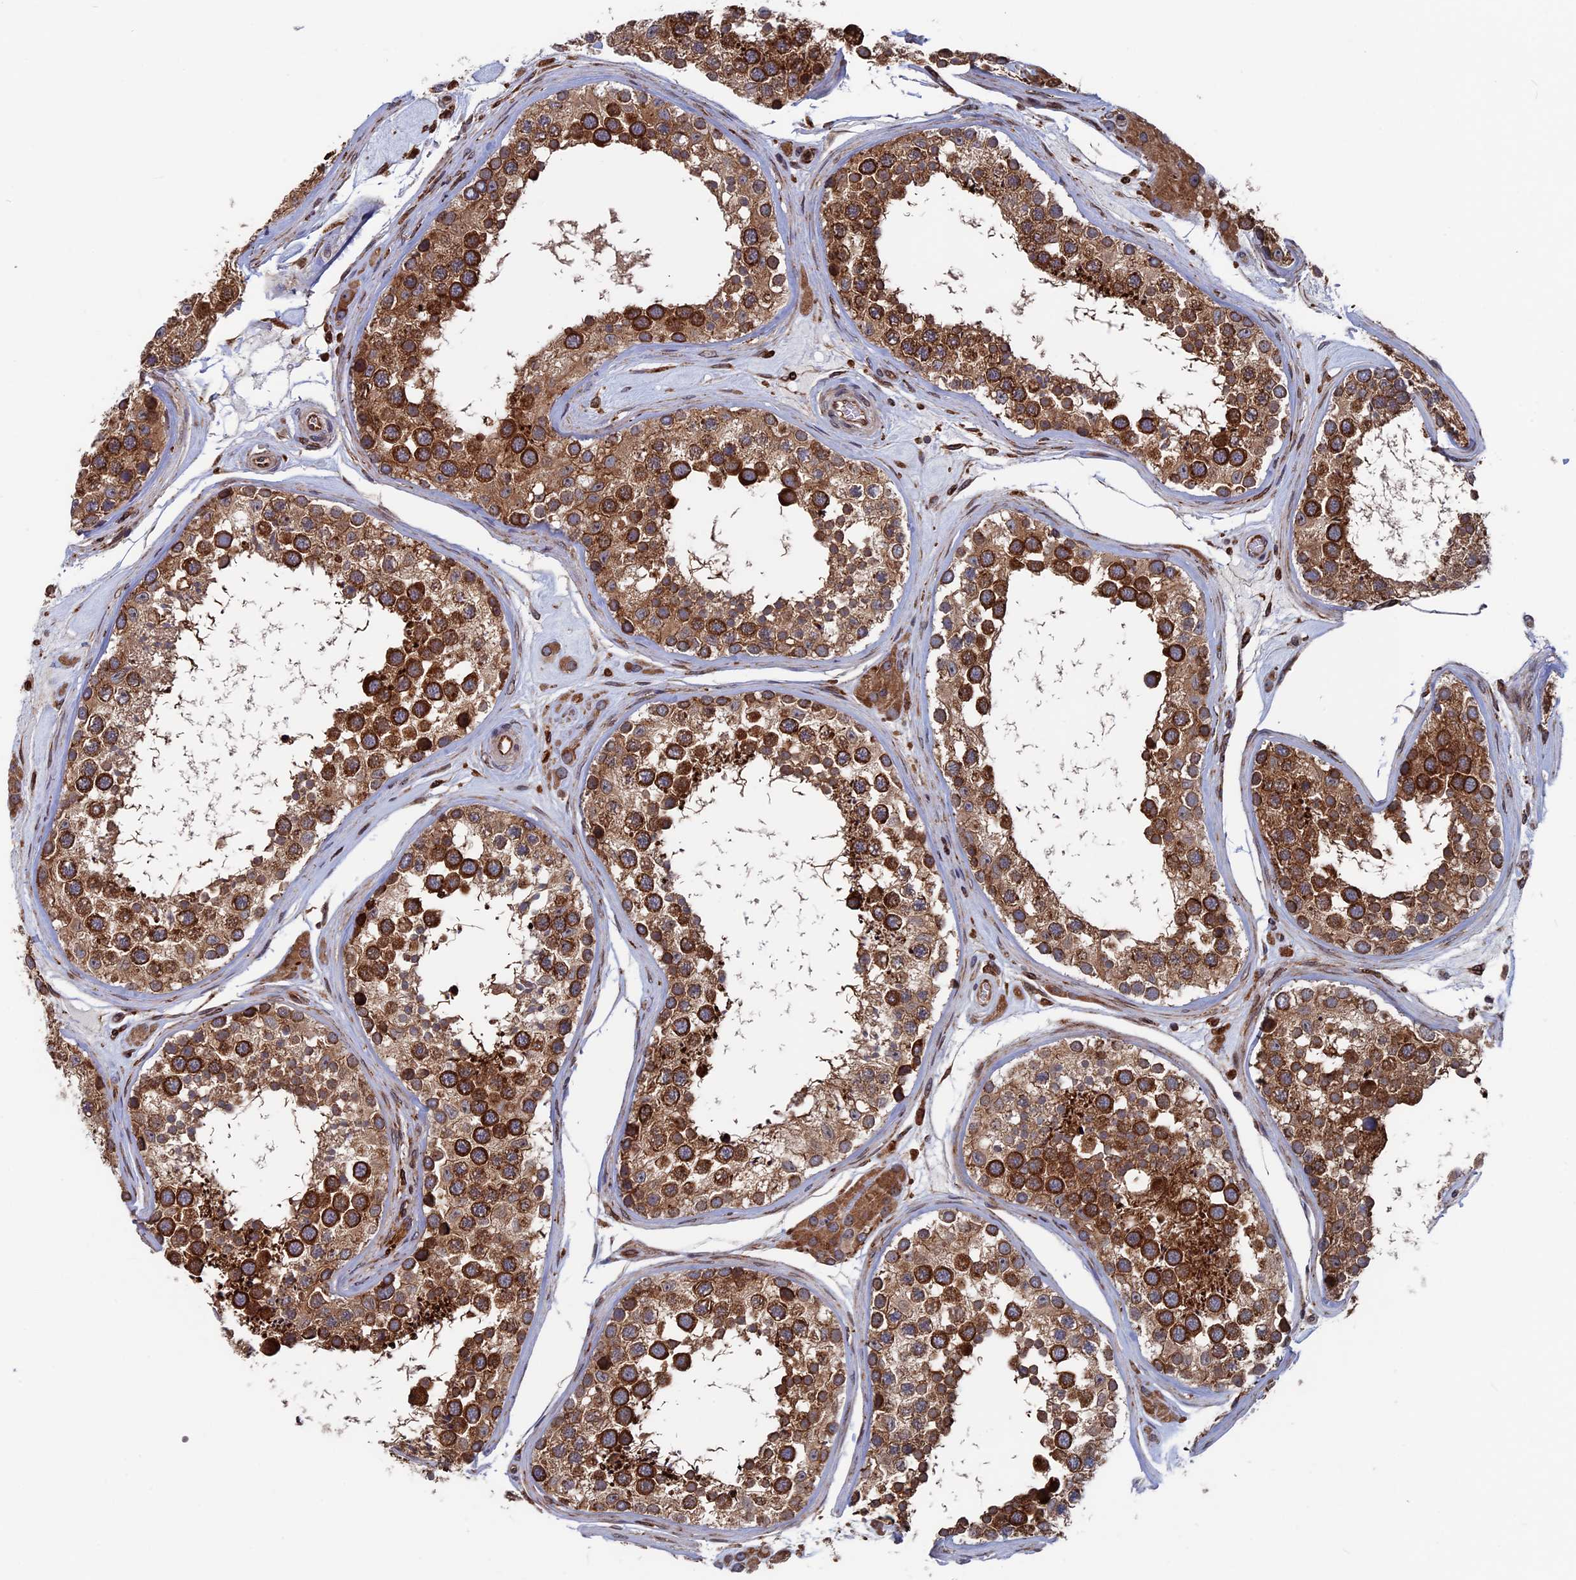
{"staining": {"intensity": "strong", "quantity": ">75%", "location": "cytoplasmic/membranous"}, "tissue": "testis", "cell_type": "Cells in seminiferous ducts", "image_type": "normal", "snomed": [{"axis": "morphology", "description": "Normal tissue, NOS"}, {"axis": "topography", "description": "Testis"}], "caption": "Protein expression analysis of normal testis shows strong cytoplasmic/membranous staining in approximately >75% of cells in seminiferous ducts. The staining is performed using DAB brown chromogen to label protein expression. The nuclei are counter-stained blue using hematoxylin.", "gene": "RPUSD1", "patient": {"sex": "male", "age": 46}}